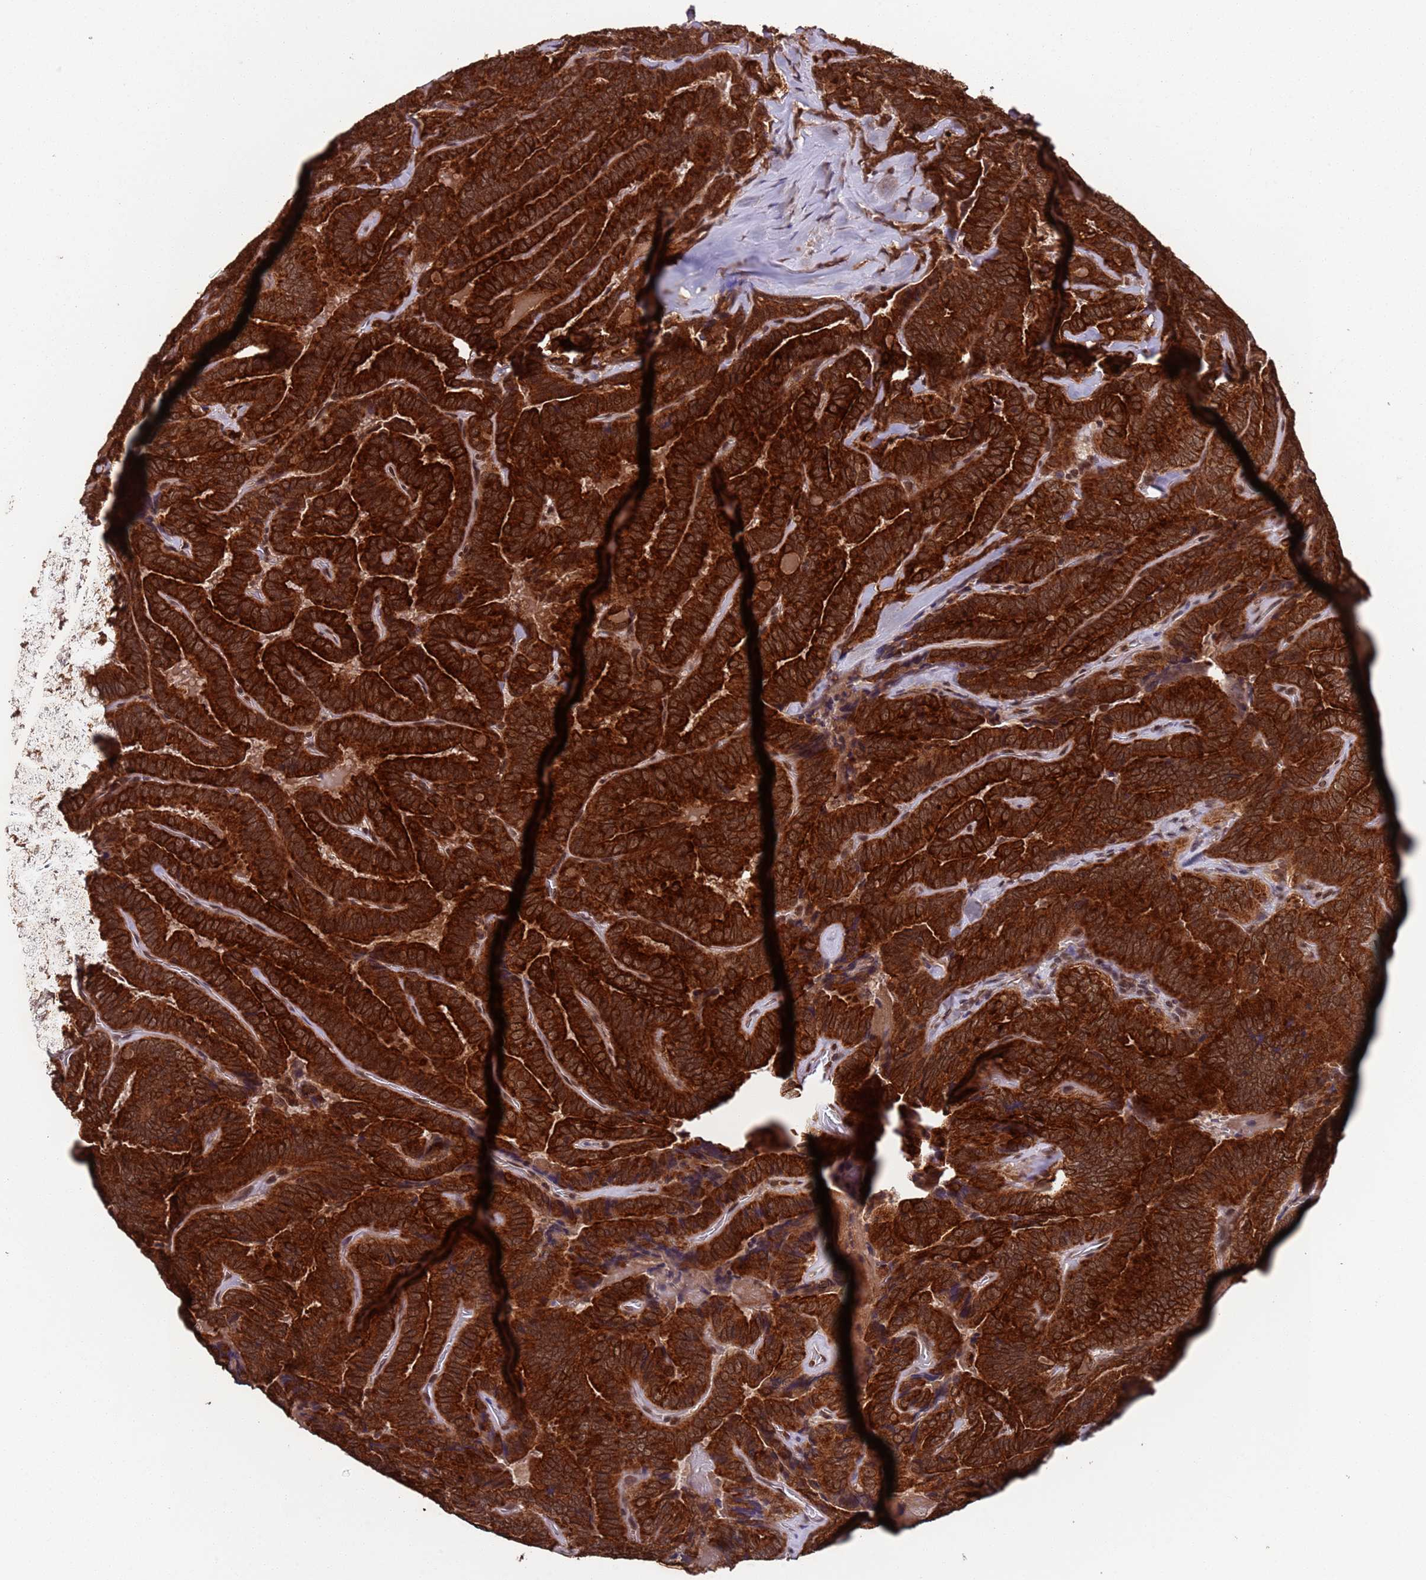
{"staining": {"intensity": "strong", "quantity": ">75%", "location": "cytoplasmic/membranous,nuclear"}, "tissue": "thyroid cancer", "cell_type": "Tumor cells", "image_type": "cancer", "snomed": [{"axis": "morphology", "description": "Papillary adenocarcinoma, NOS"}, {"axis": "topography", "description": "Thyroid gland"}], "caption": "This photomicrograph shows papillary adenocarcinoma (thyroid) stained with IHC to label a protein in brown. The cytoplasmic/membranous and nuclear of tumor cells show strong positivity for the protein. Nuclei are counter-stained blue.", "gene": "FUBP3", "patient": {"sex": "male", "age": 61}}